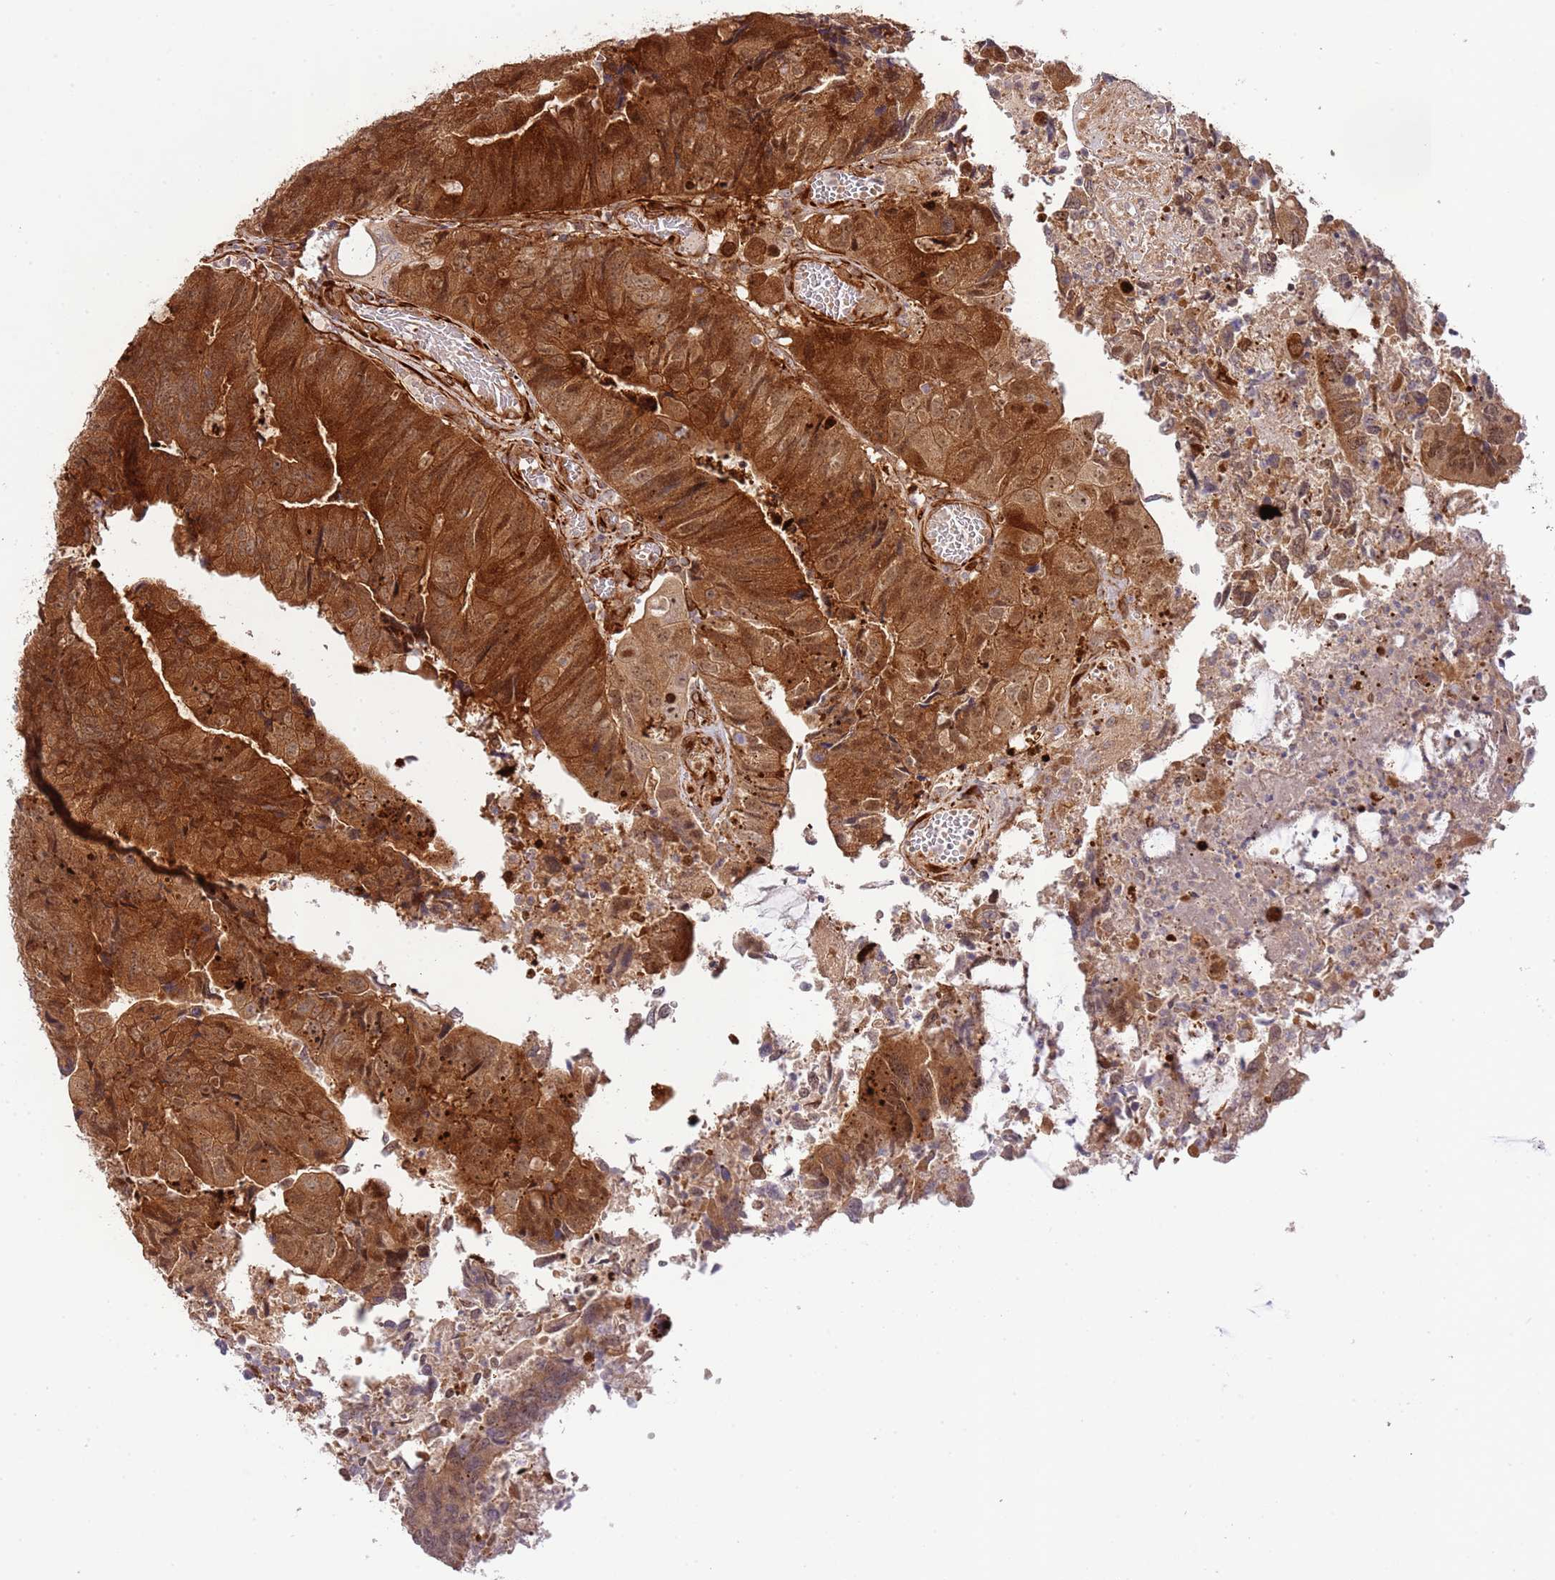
{"staining": {"intensity": "strong", "quantity": ">75%", "location": "cytoplasmic/membranous"}, "tissue": "colorectal cancer", "cell_type": "Tumor cells", "image_type": "cancer", "snomed": [{"axis": "morphology", "description": "Adenocarcinoma, NOS"}, {"axis": "topography", "description": "Colon"}], "caption": "Adenocarcinoma (colorectal) tissue reveals strong cytoplasmic/membranous positivity in about >75% of tumor cells, visualized by immunohistochemistry.", "gene": "NEK3", "patient": {"sex": "female", "age": 67}}